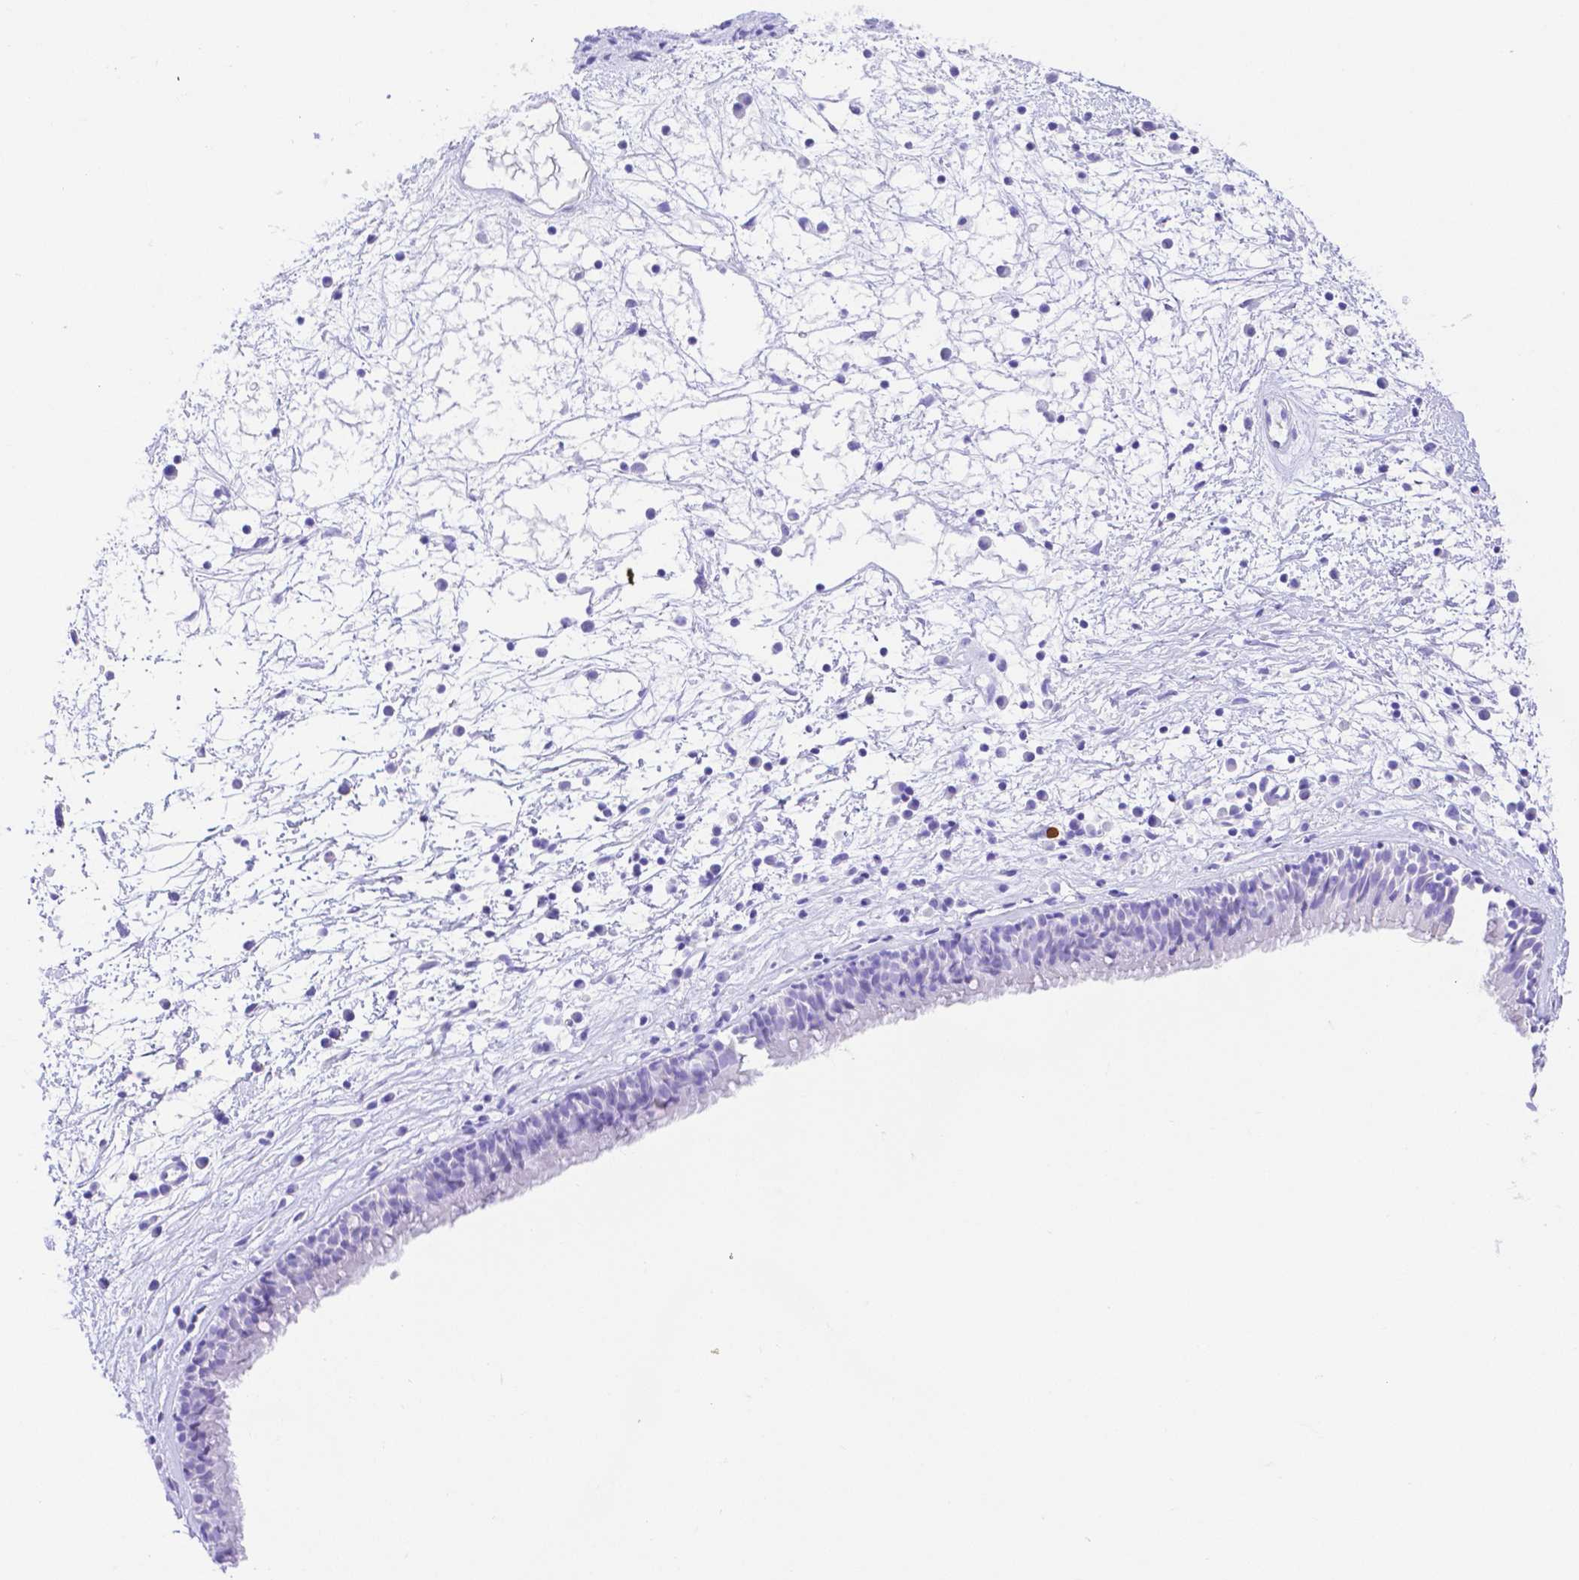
{"staining": {"intensity": "negative", "quantity": "none", "location": "none"}, "tissue": "nasopharynx", "cell_type": "Respiratory epithelial cells", "image_type": "normal", "snomed": [{"axis": "morphology", "description": "Normal tissue, NOS"}, {"axis": "topography", "description": "Nasopharynx"}], "caption": "High magnification brightfield microscopy of benign nasopharynx stained with DAB (3,3'-diaminobenzidine) (brown) and counterstained with hematoxylin (blue): respiratory epithelial cells show no significant expression.", "gene": "SMR3A", "patient": {"sex": "male", "age": 24}}